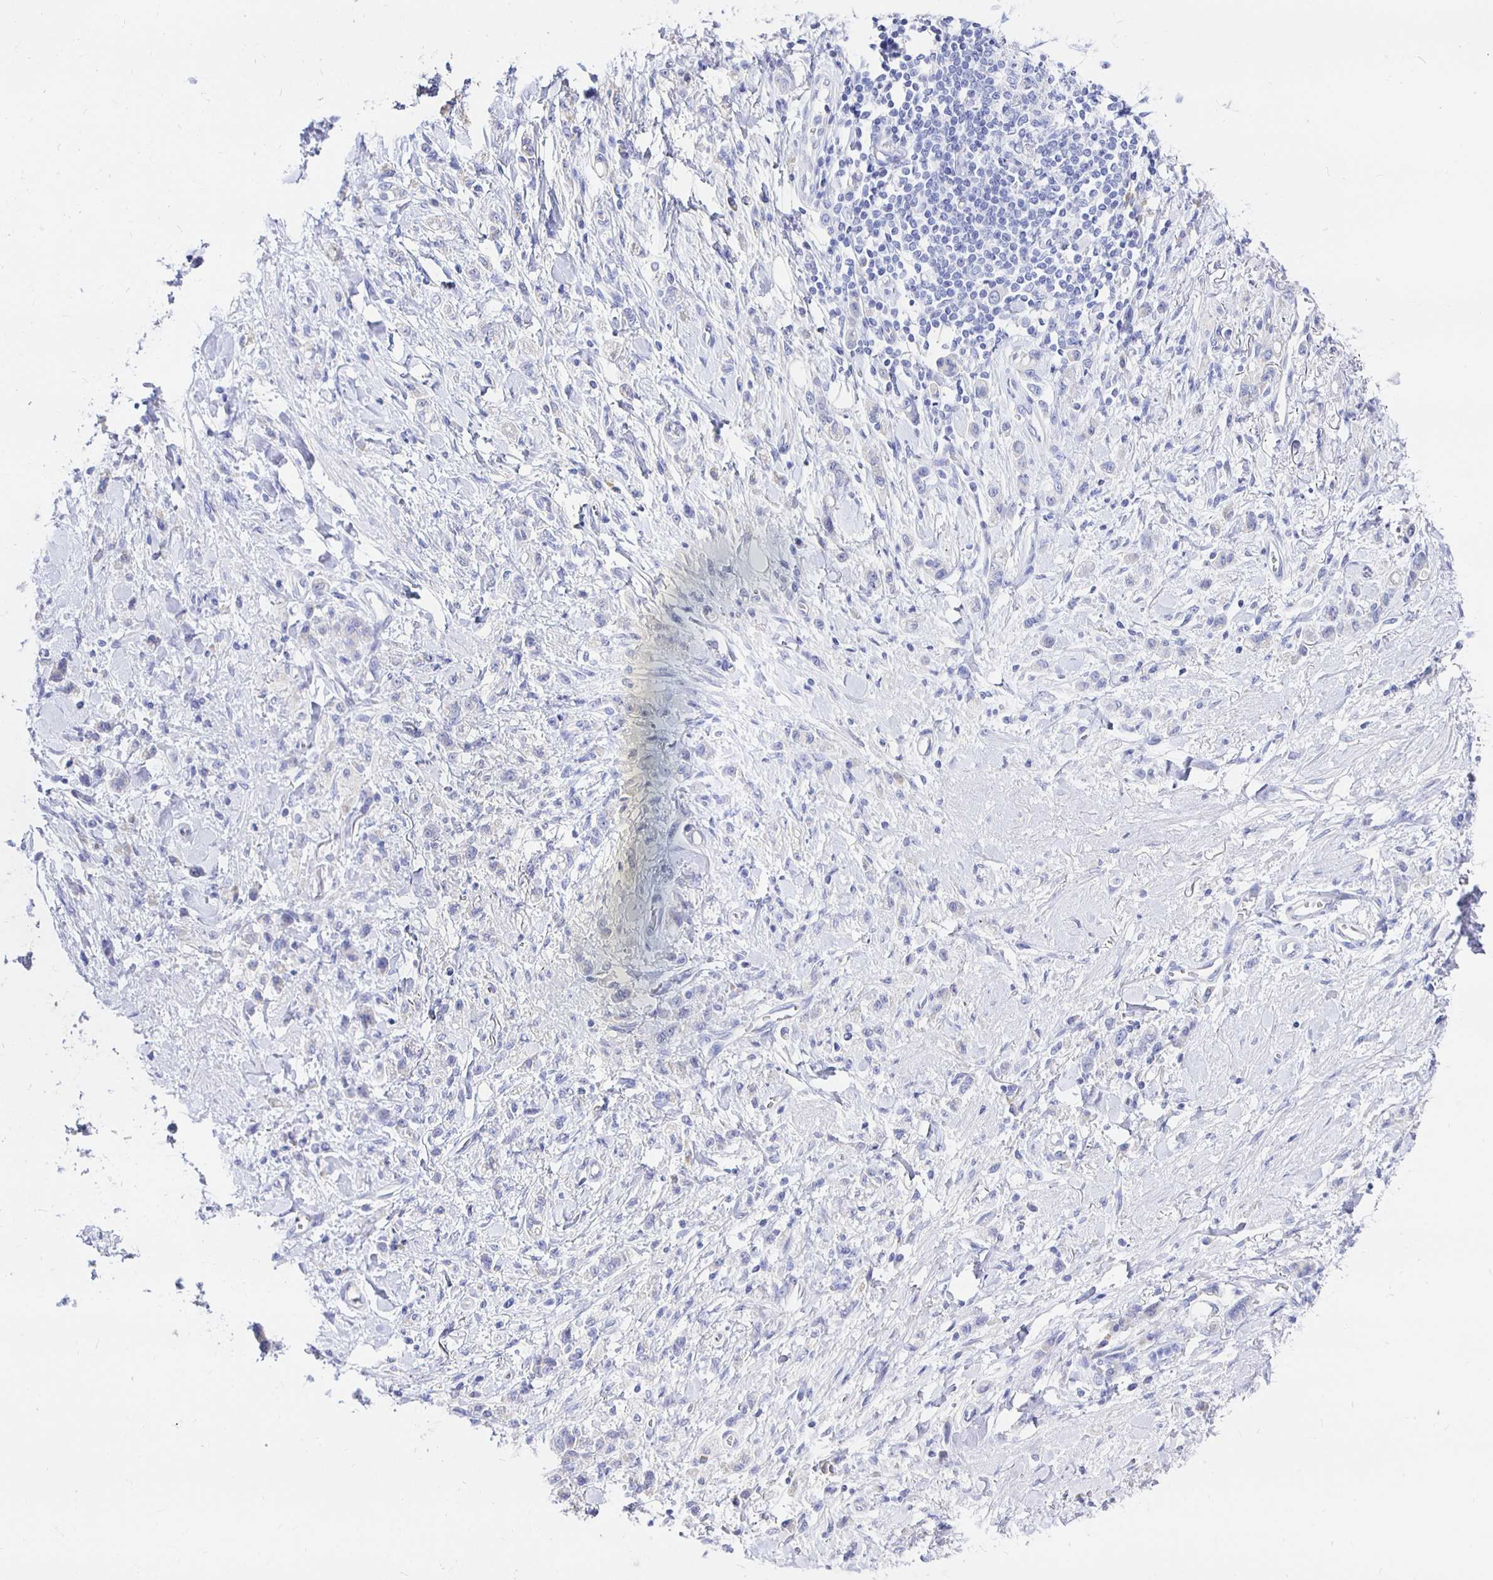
{"staining": {"intensity": "negative", "quantity": "none", "location": "none"}, "tissue": "stomach cancer", "cell_type": "Tumor cells", "image_type": "cancer", "snomed": [{"axis": "morphology", "description": "Adenocarcinoma, NOS"}, {"axis": "topography", "description": "Stomach"}], "caption": "DAB (3,3'-diaminobenzidine) immunohistochemical staining of stomach cancer reveals no significant positivity in tumor cells.", "gene": "UMOD", "patient": {"sex": "male", "age": 77}}